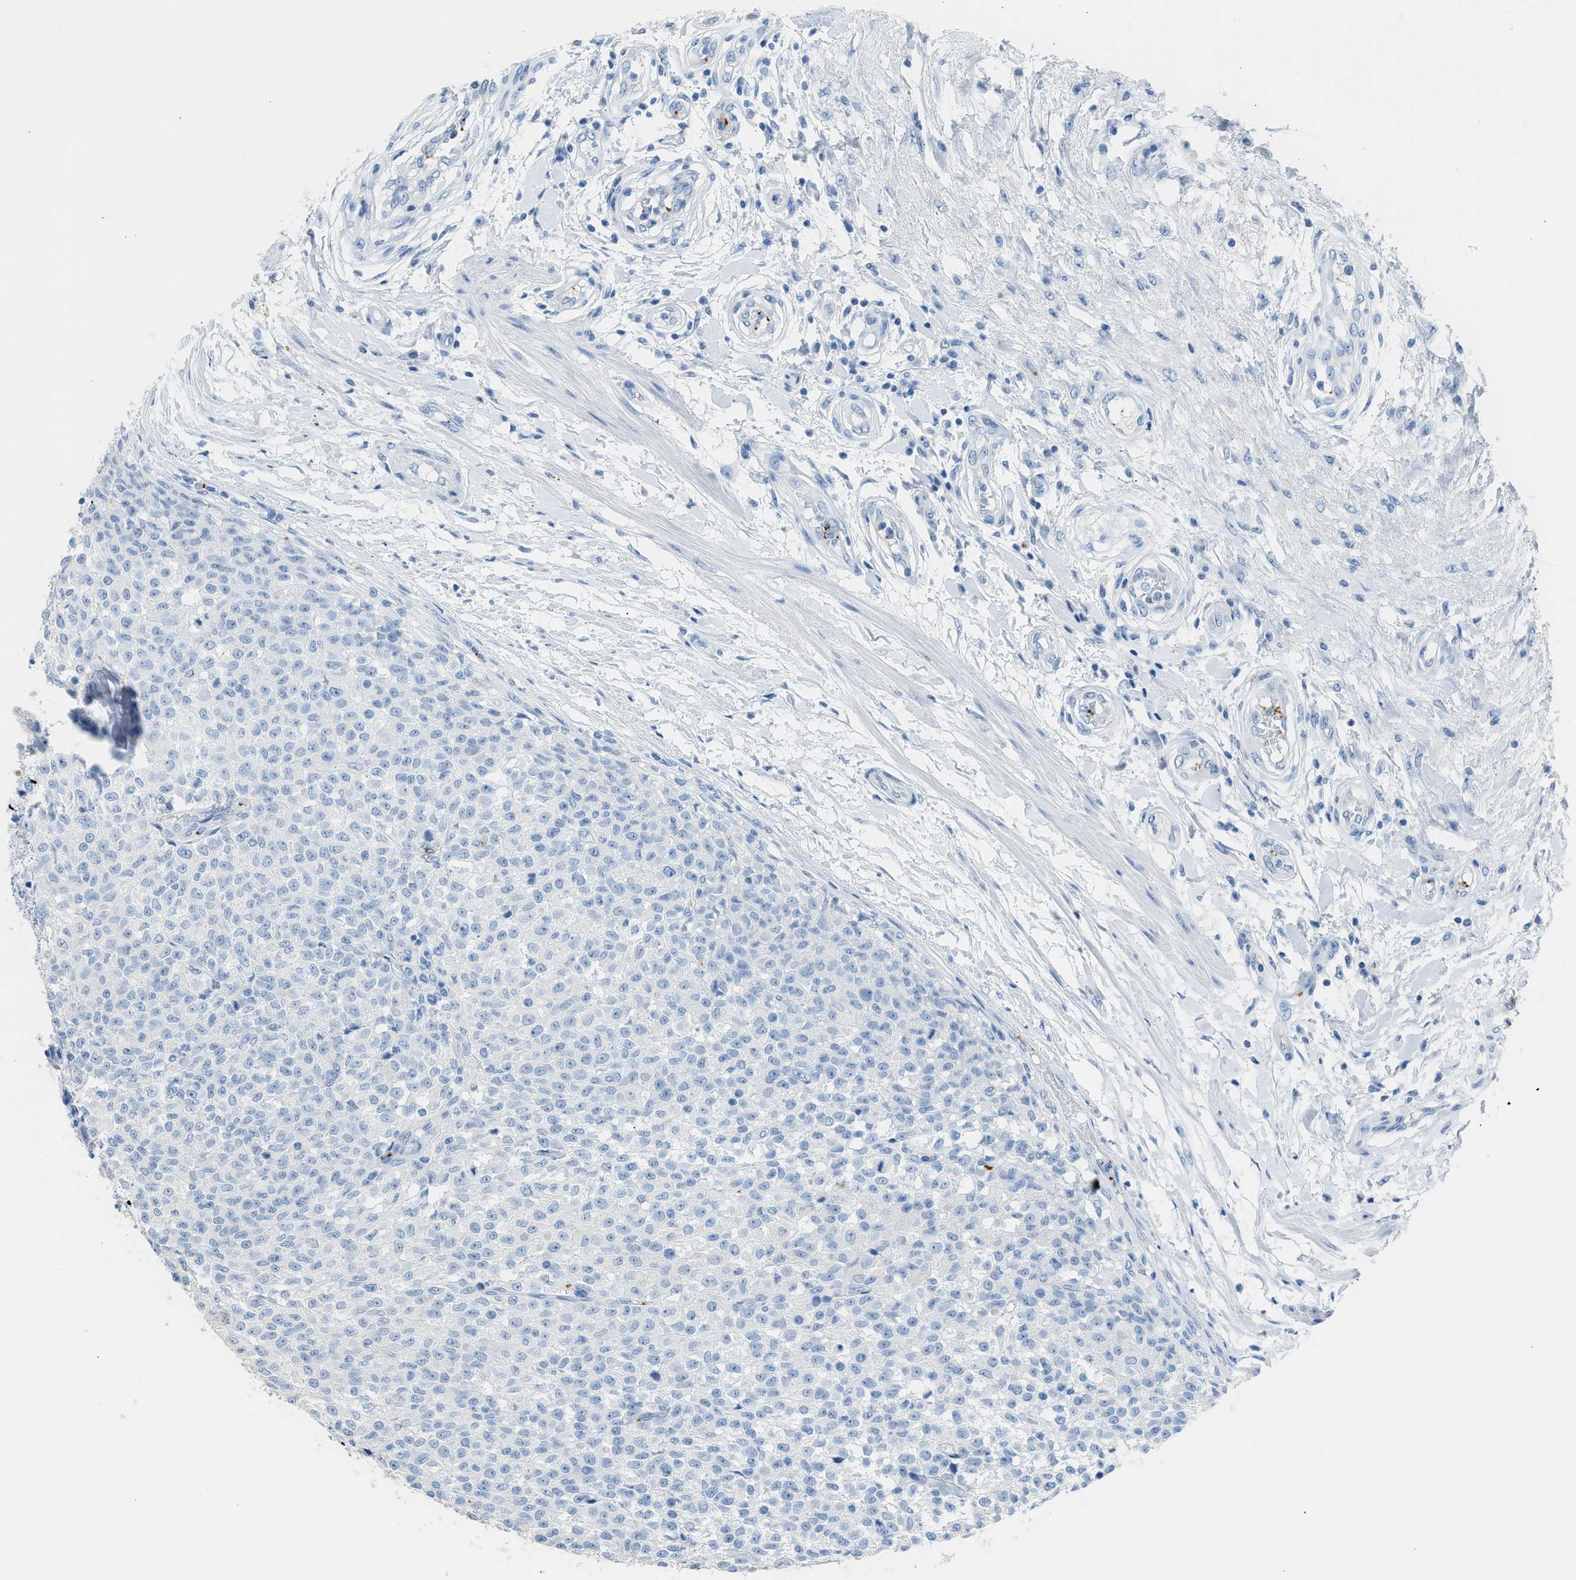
{"staining": {"intensity": "negative", "quantity": "none", "location": "none"}, "tissue": "testis cancer", "cell_type": "Tumor cells", "image_type": "cancer", "snomed": [{"axis": "morphology", "description": "Seminoma, NOS"}, {"axis": "topography", "description": "Testis"}], "caption": "Seminoma (testis) stained for a protein using immunohistochemistry exhibits no staining tumor cells.", "gene": "FAIM2", "patient": {"sex": "male", "age": 59}}